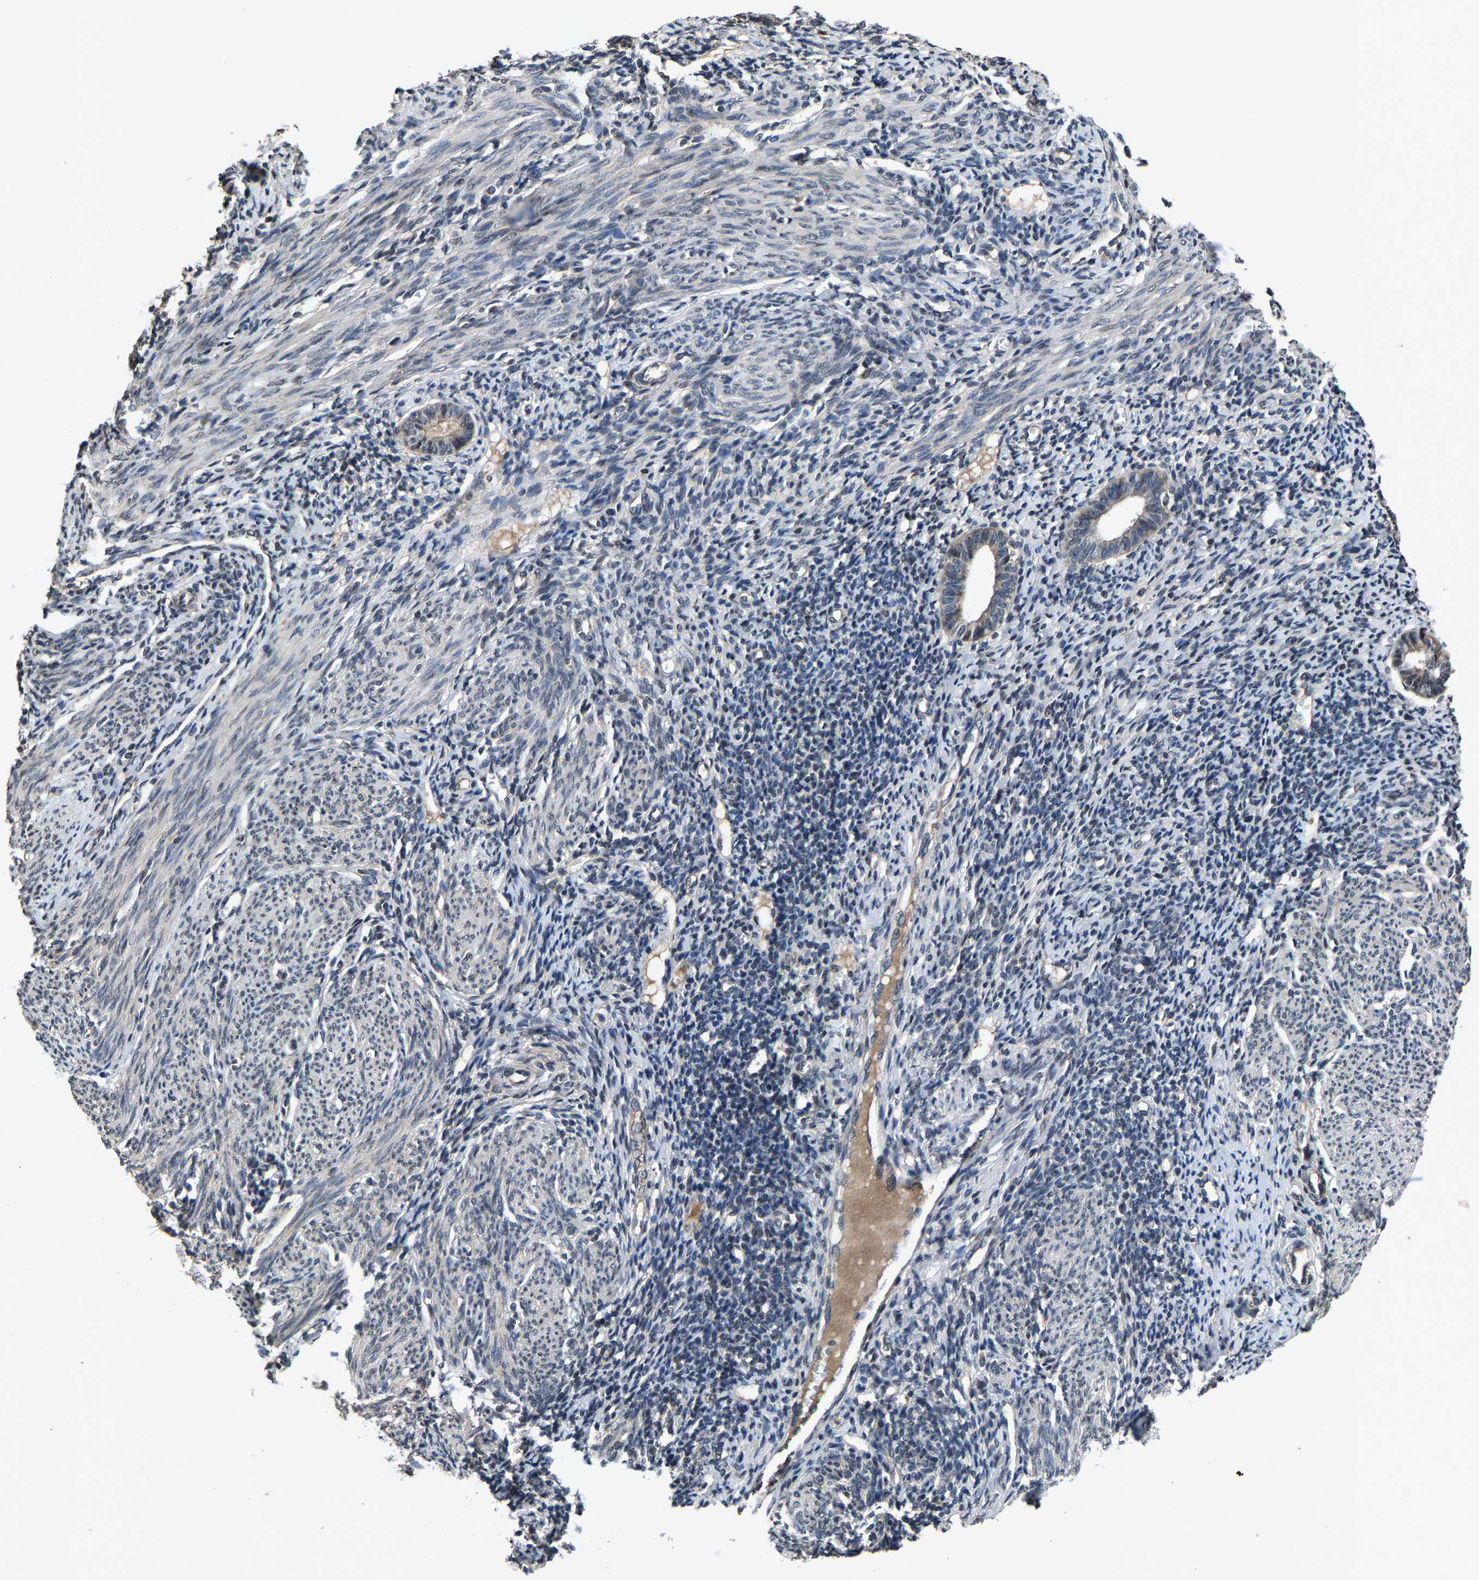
{"staining": {"intensity": "negative", "quantity": "none", "location": "none"}, "tissue": "endometrium", "cell_type": "Cells in endometrial stroma", "image_type": "normal", "snomed": [{"axis": "morphology", "description": "Normal tissue, NOS"}, {"axis": "morphology", "description": "Adenocarcinoma, NOS"}, {"axis": "topography", "description": "Endometrium"}], "caption": "DAB immunohistochemical staining of normal human endometrium exhibits no significant expression in cells in endometrial stroma.", "gene": "HUWE1", "patient": {"sex": "female", "age": 57}}